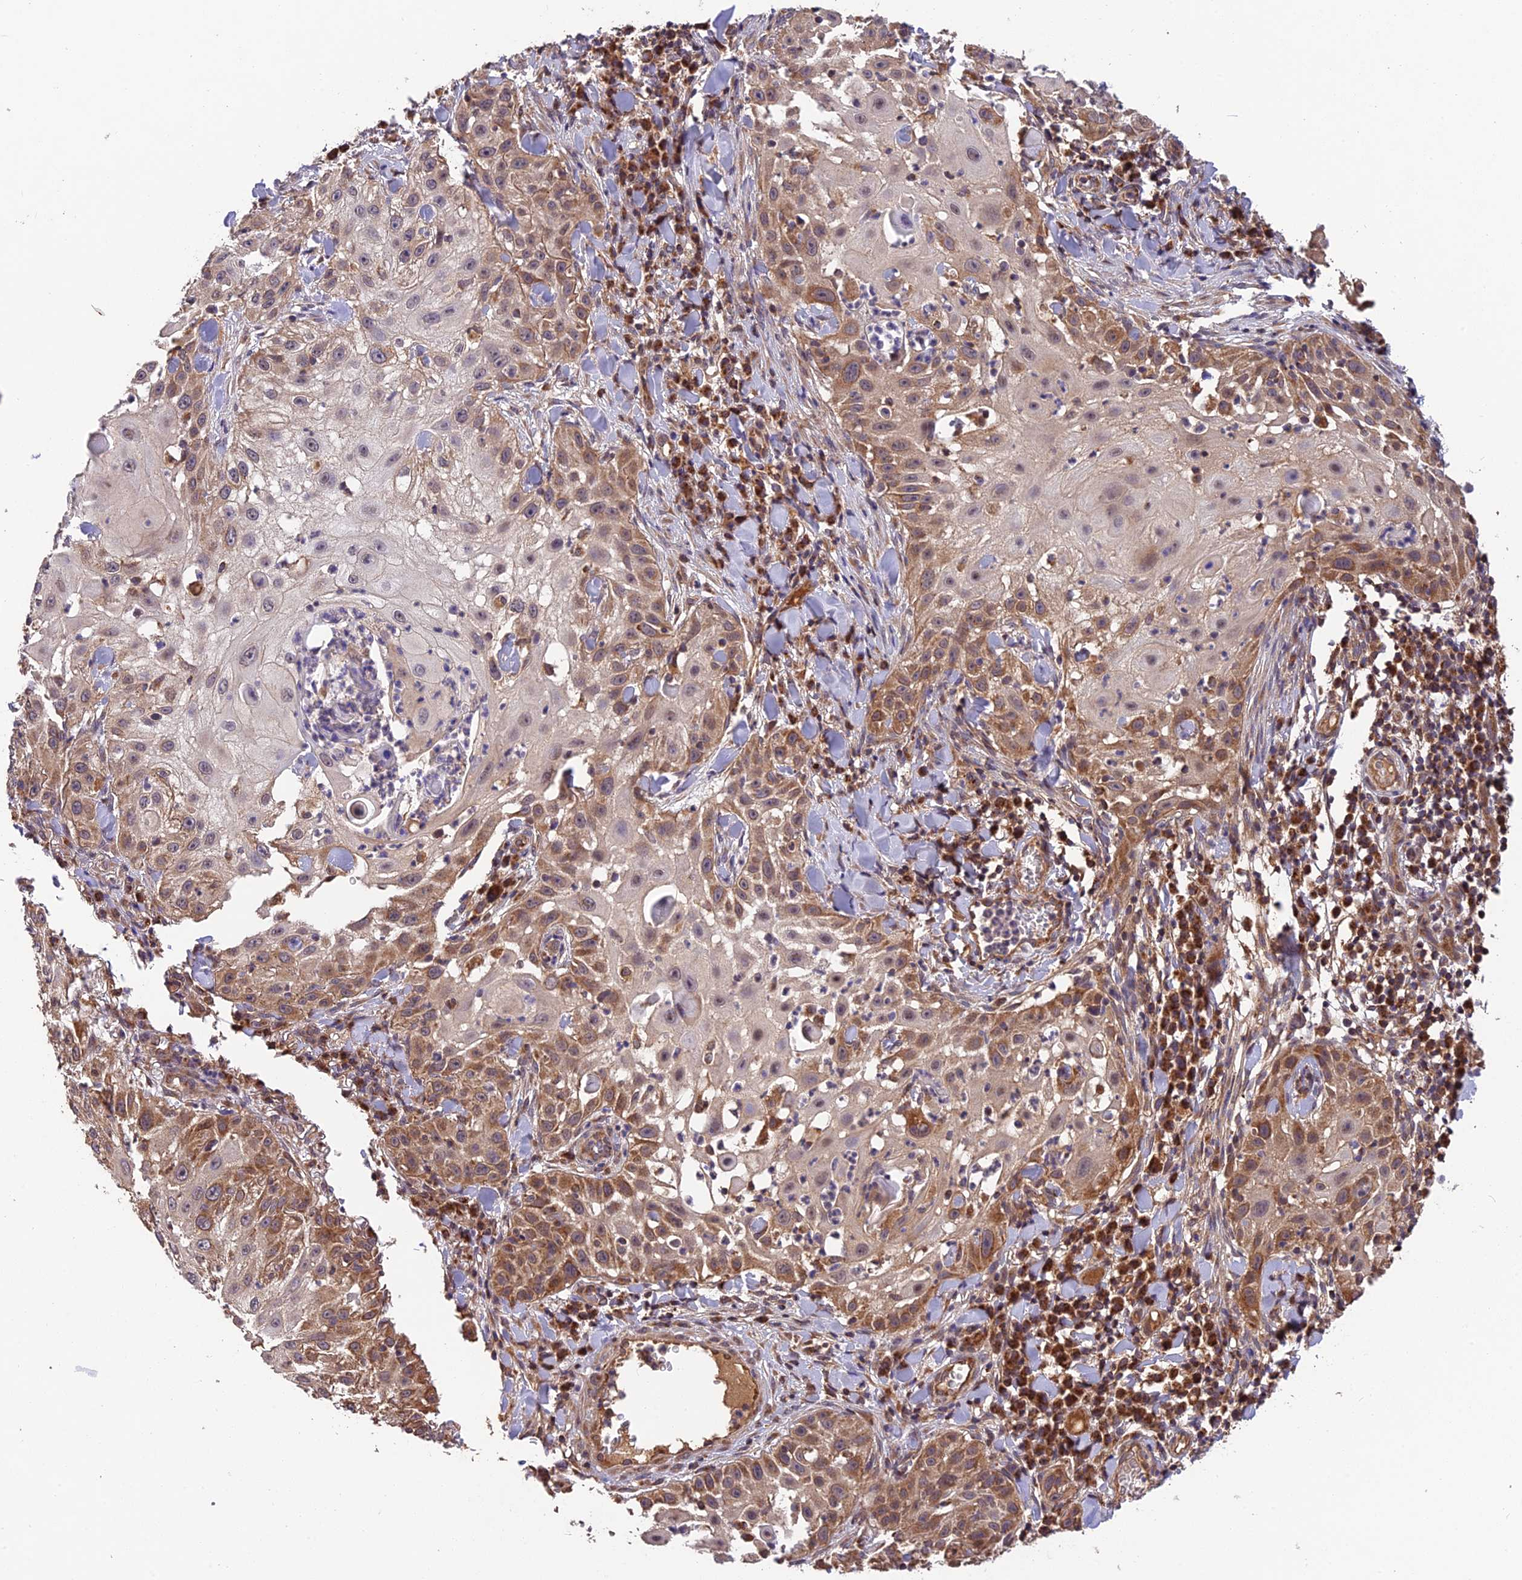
{"staining": {"intensity": "moderate", "quantity": "25%-75%", "location": "cytoplasmic/membranous"}, "tissue": "skin cancer", "cell_type": "Tumor cells", "image_type": "cancer", "snomed": [{"axis": "morphology", "description": "Squamous cell carcinoma, NOS"}, {"axis": "topography", "description": "Skin"}], "caption": "IHC (DAB (3,3'-diaminobenzidine)) staining of human squamous cell carcinoma (skin) demonstrates moderate cytoplasmic/membranous protein expression in approximately 25%-75% of tumor cells.", "gene": "MNS1", "patient": {"sex": "female", "age": 44}}